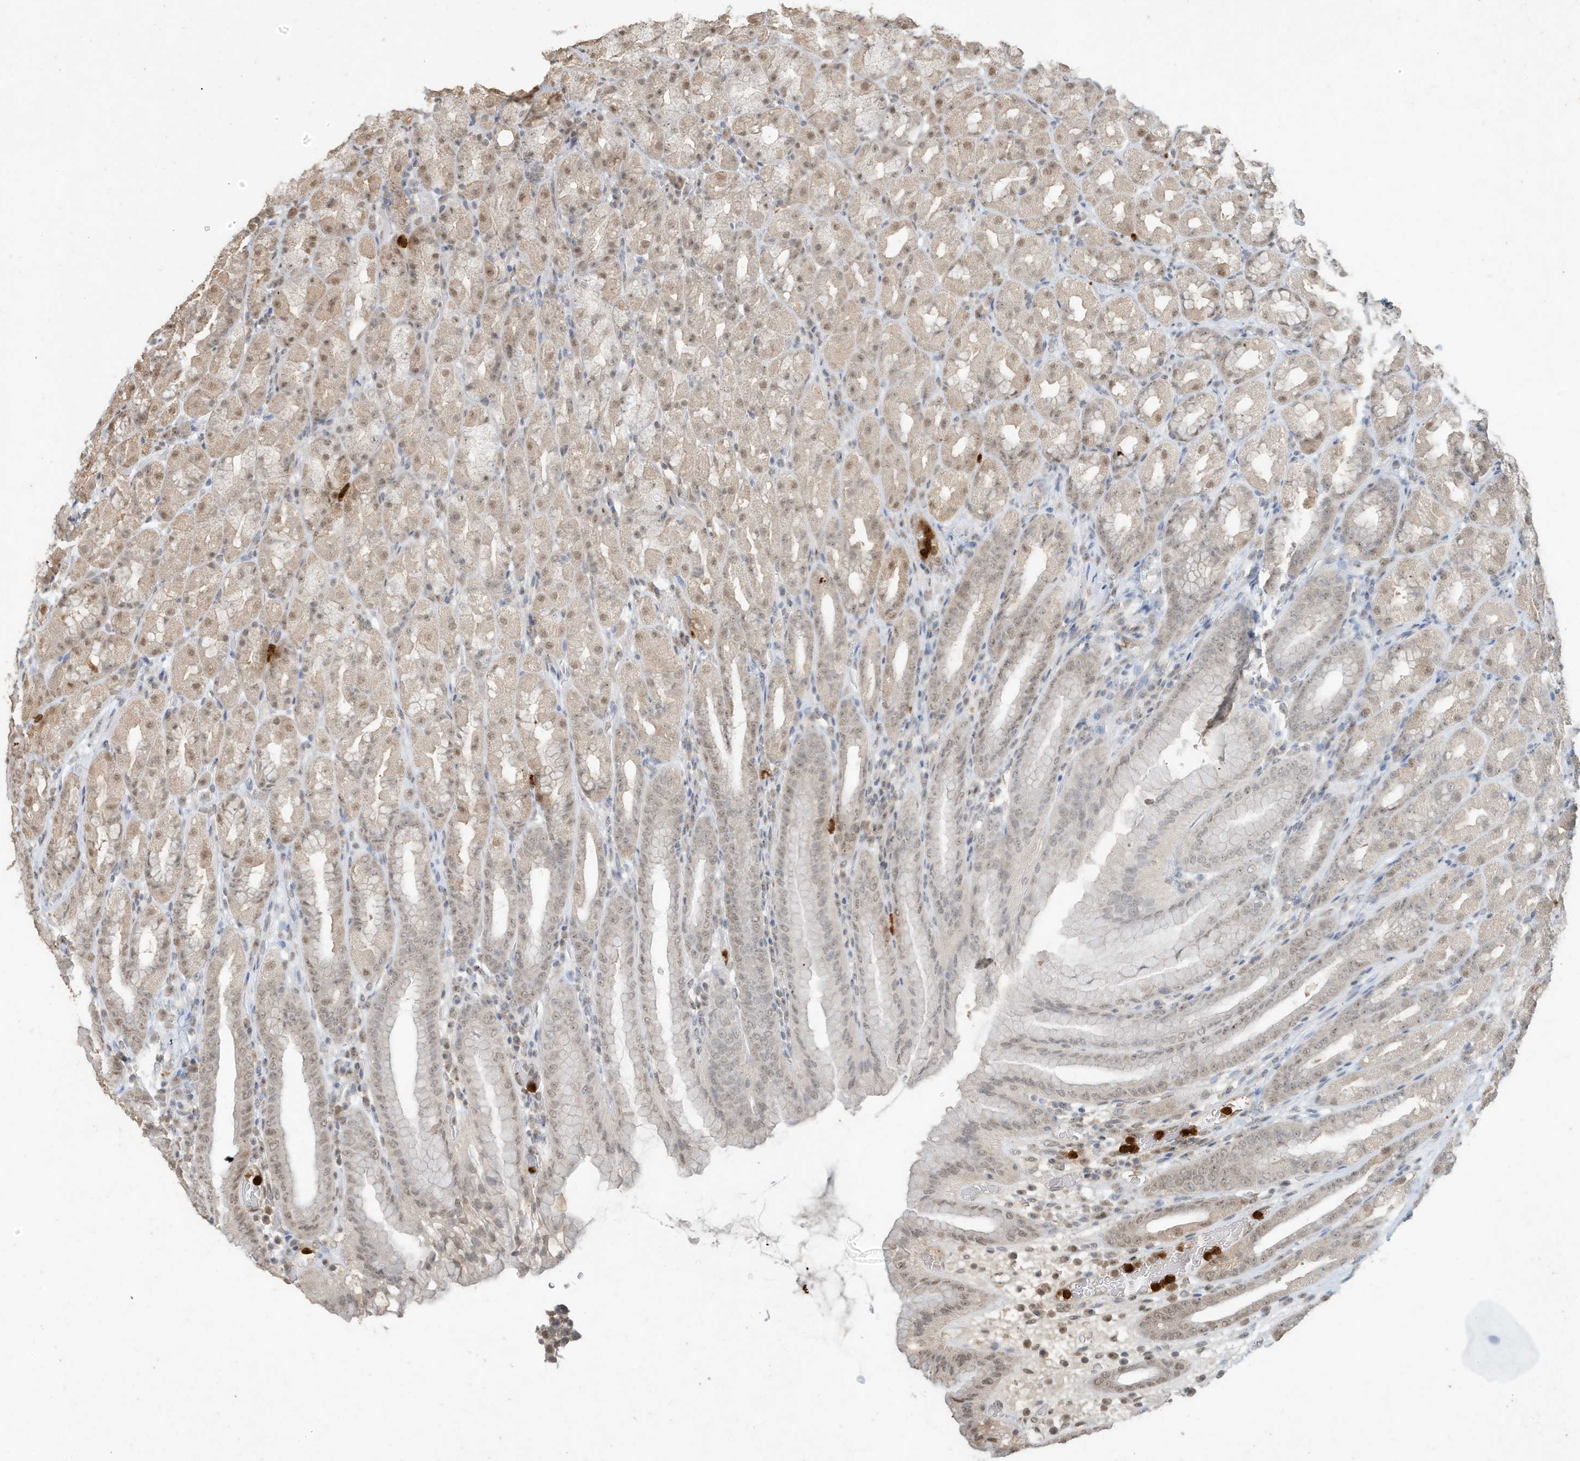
{"staining": {"intensity": "weak", "quantity": "25%-75%", "location": "nuclear"}, "tissue": "stomach", "cell_type": "Glandular cells", "image_type": "normal", "snomed": [{"axis": "morphology", "description": "Normal tissue, NOS"}, {"axis": "topography", "description": "Stomach, upper"}], "caption": "Stomach stained for a protein reveals weak nuclear positivity in glandular cells. The staining was performed using DAB (3,3'-diaminobenzidine) to visualize the protein expression in brown, while the nuclei were stained in blue with hematoxylin (Magnification: 20x).", "gene": "DEFA1", "patient": {"sex": "male", "age": 68}}